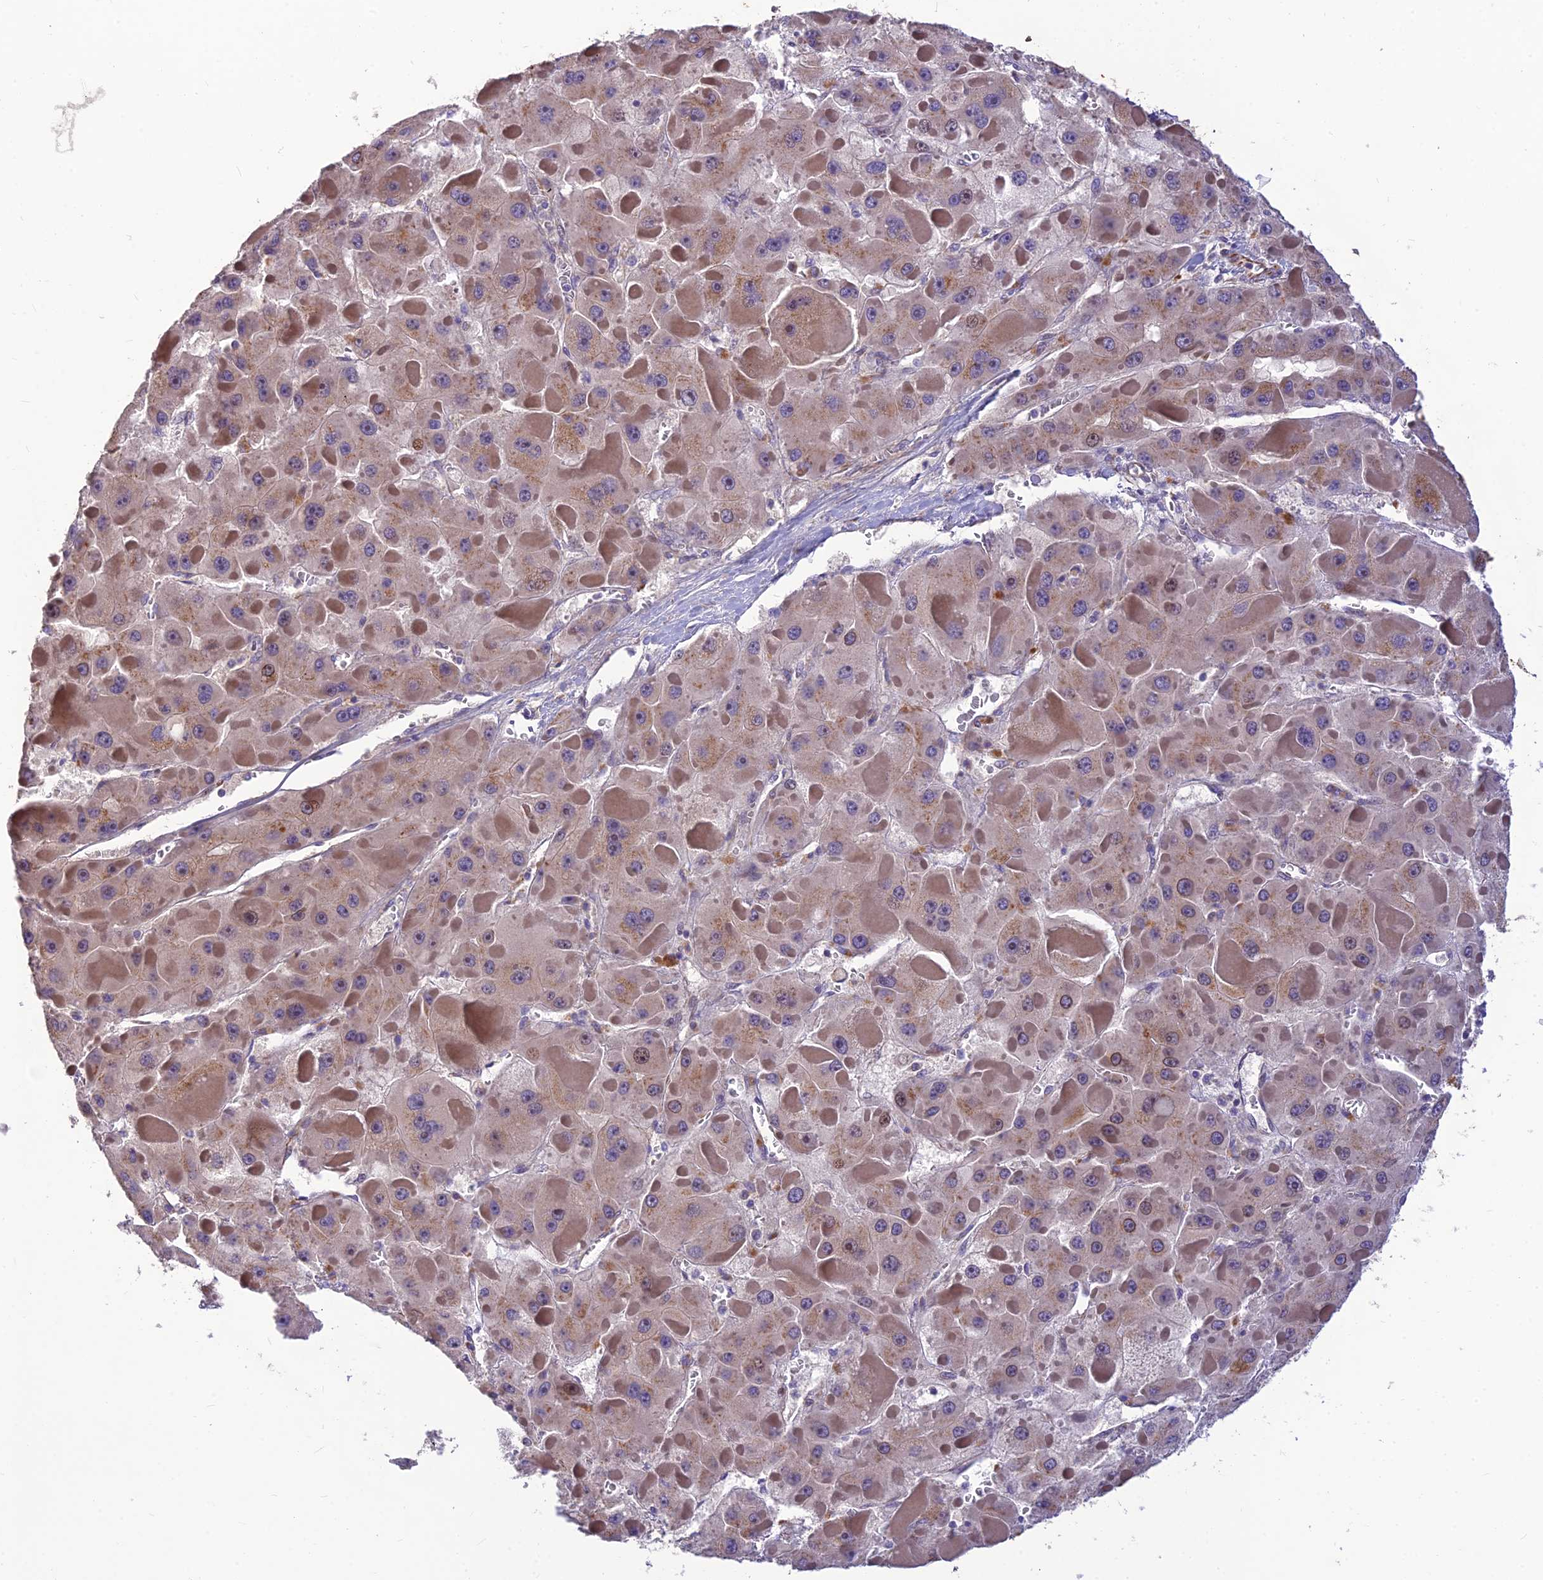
{"staining": {"intensity": "moderate", "quantity": "25%-75%", "location": "cytoplasmic/membranous"}, "tissue": "liver cancer", "cell_type": "Tumor cells", "image_type": "cancer", "snomed": [{"axis": "morphology", "description": "Carcinoma, Hepatocellular, NOS"}, {"axis": "topography", "description": "Liver"}], "caption": "There is medium levels of moderate cytoplasmic/membranous staining in tumor cells of hepatocellular carcinoma (liver), as demonstrated by immunohistochemical staining (brown color).", "gene": "ST8SIA5", "patient": {"sex": "female", "age": 73}}